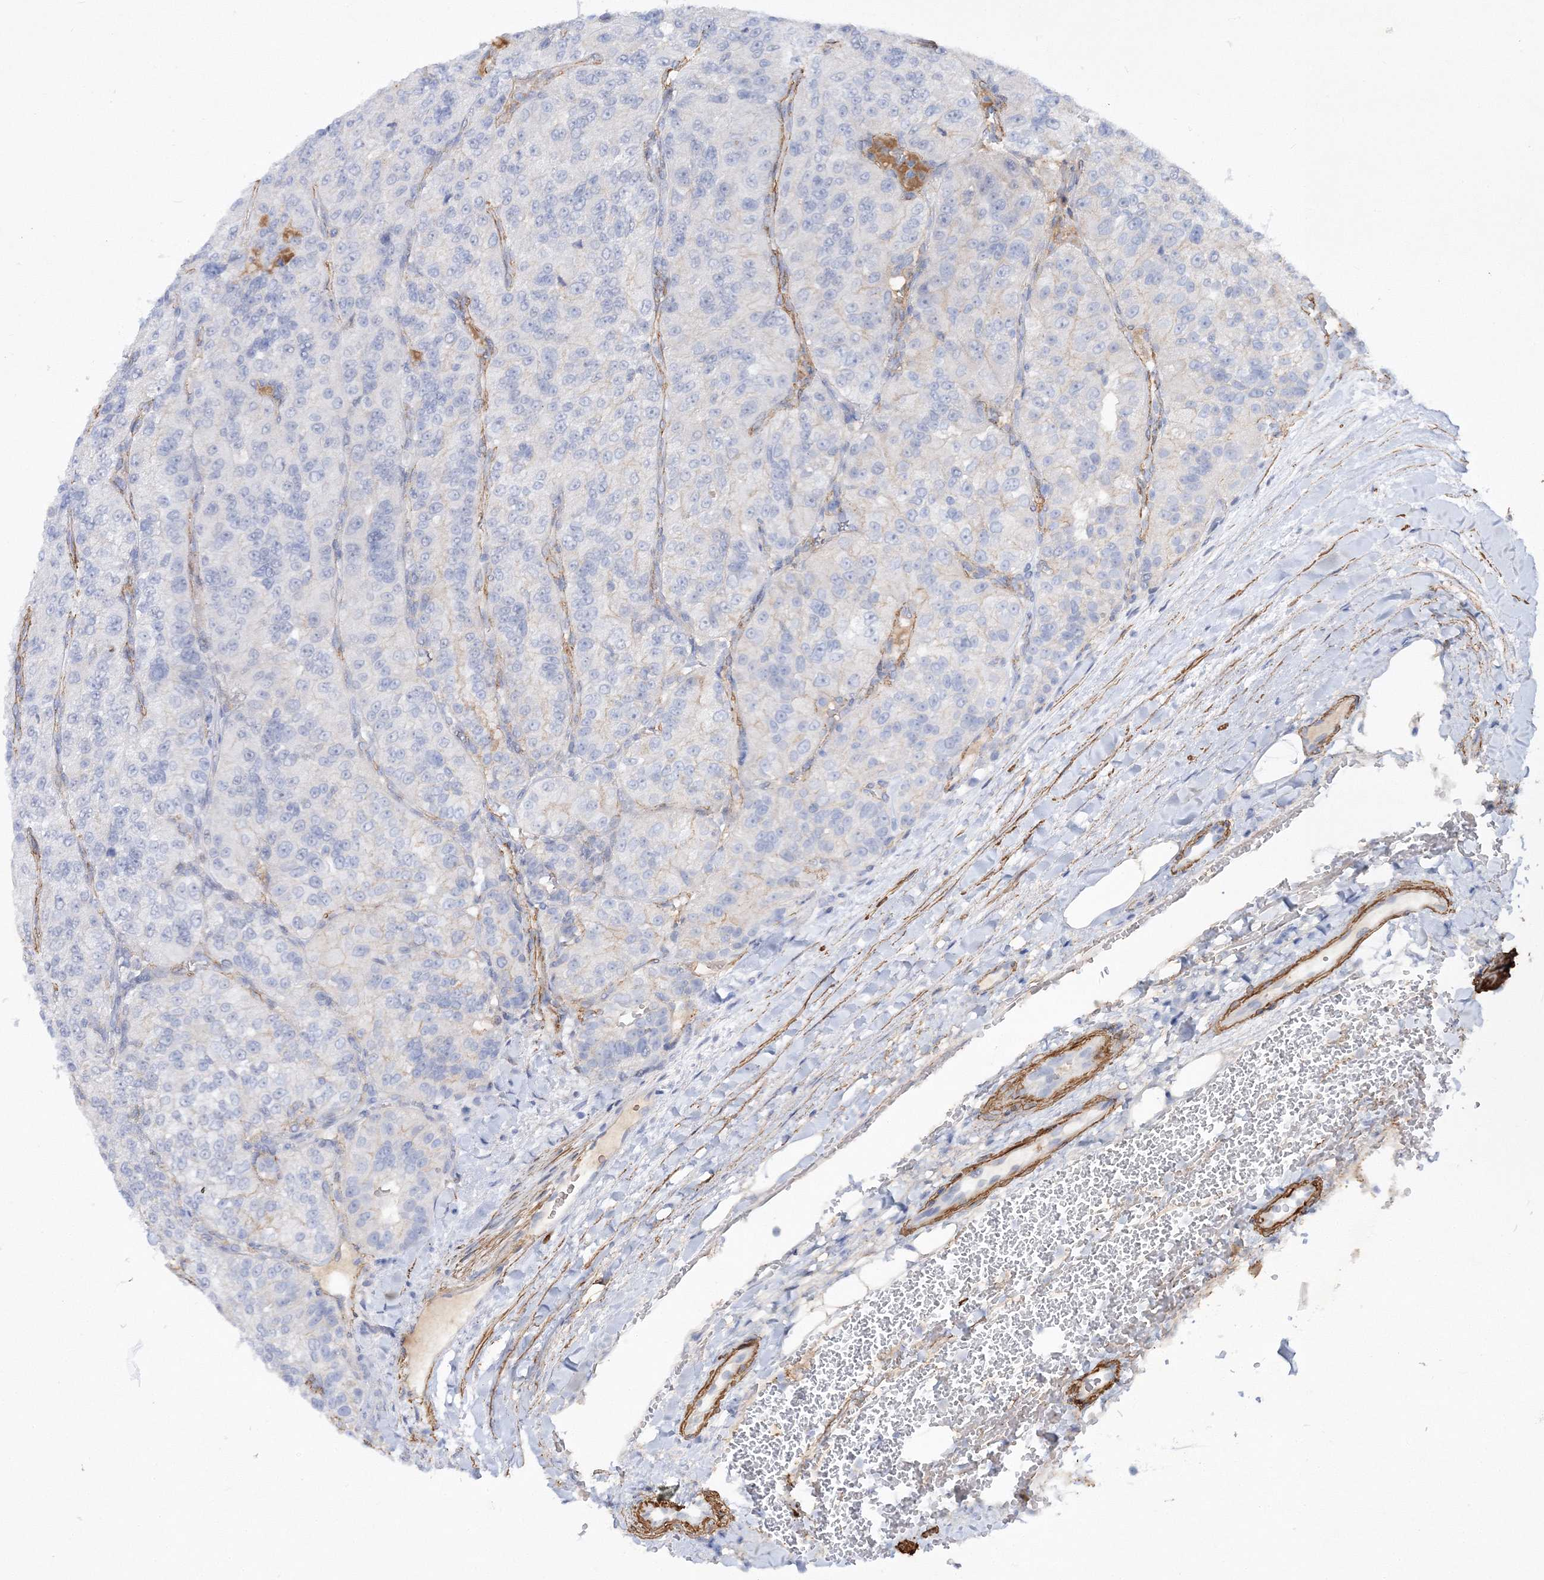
{"staining": {"intensity": "negative", "quantity": "none", "location": "none"}, "tissue": "renal cancer", "cell_type": "Tumor cells", "image_type": "cancer", "snomed": [{"axis": "morphology", "description": "Adenocarcinoma, NOS"}, {"axis": "topography", "description": "Kidney"}], "caption": "IHC image of neoplastic tissue: human adenocarcinoma (renal) stained with DAB exhibits no significant protein expression in tumor cells. (DAB immunohistochemistry visualized using brightfield microscopy, high magnification).", "gene": "RTN2", "patient": {"sex": "female", "age": 63}}